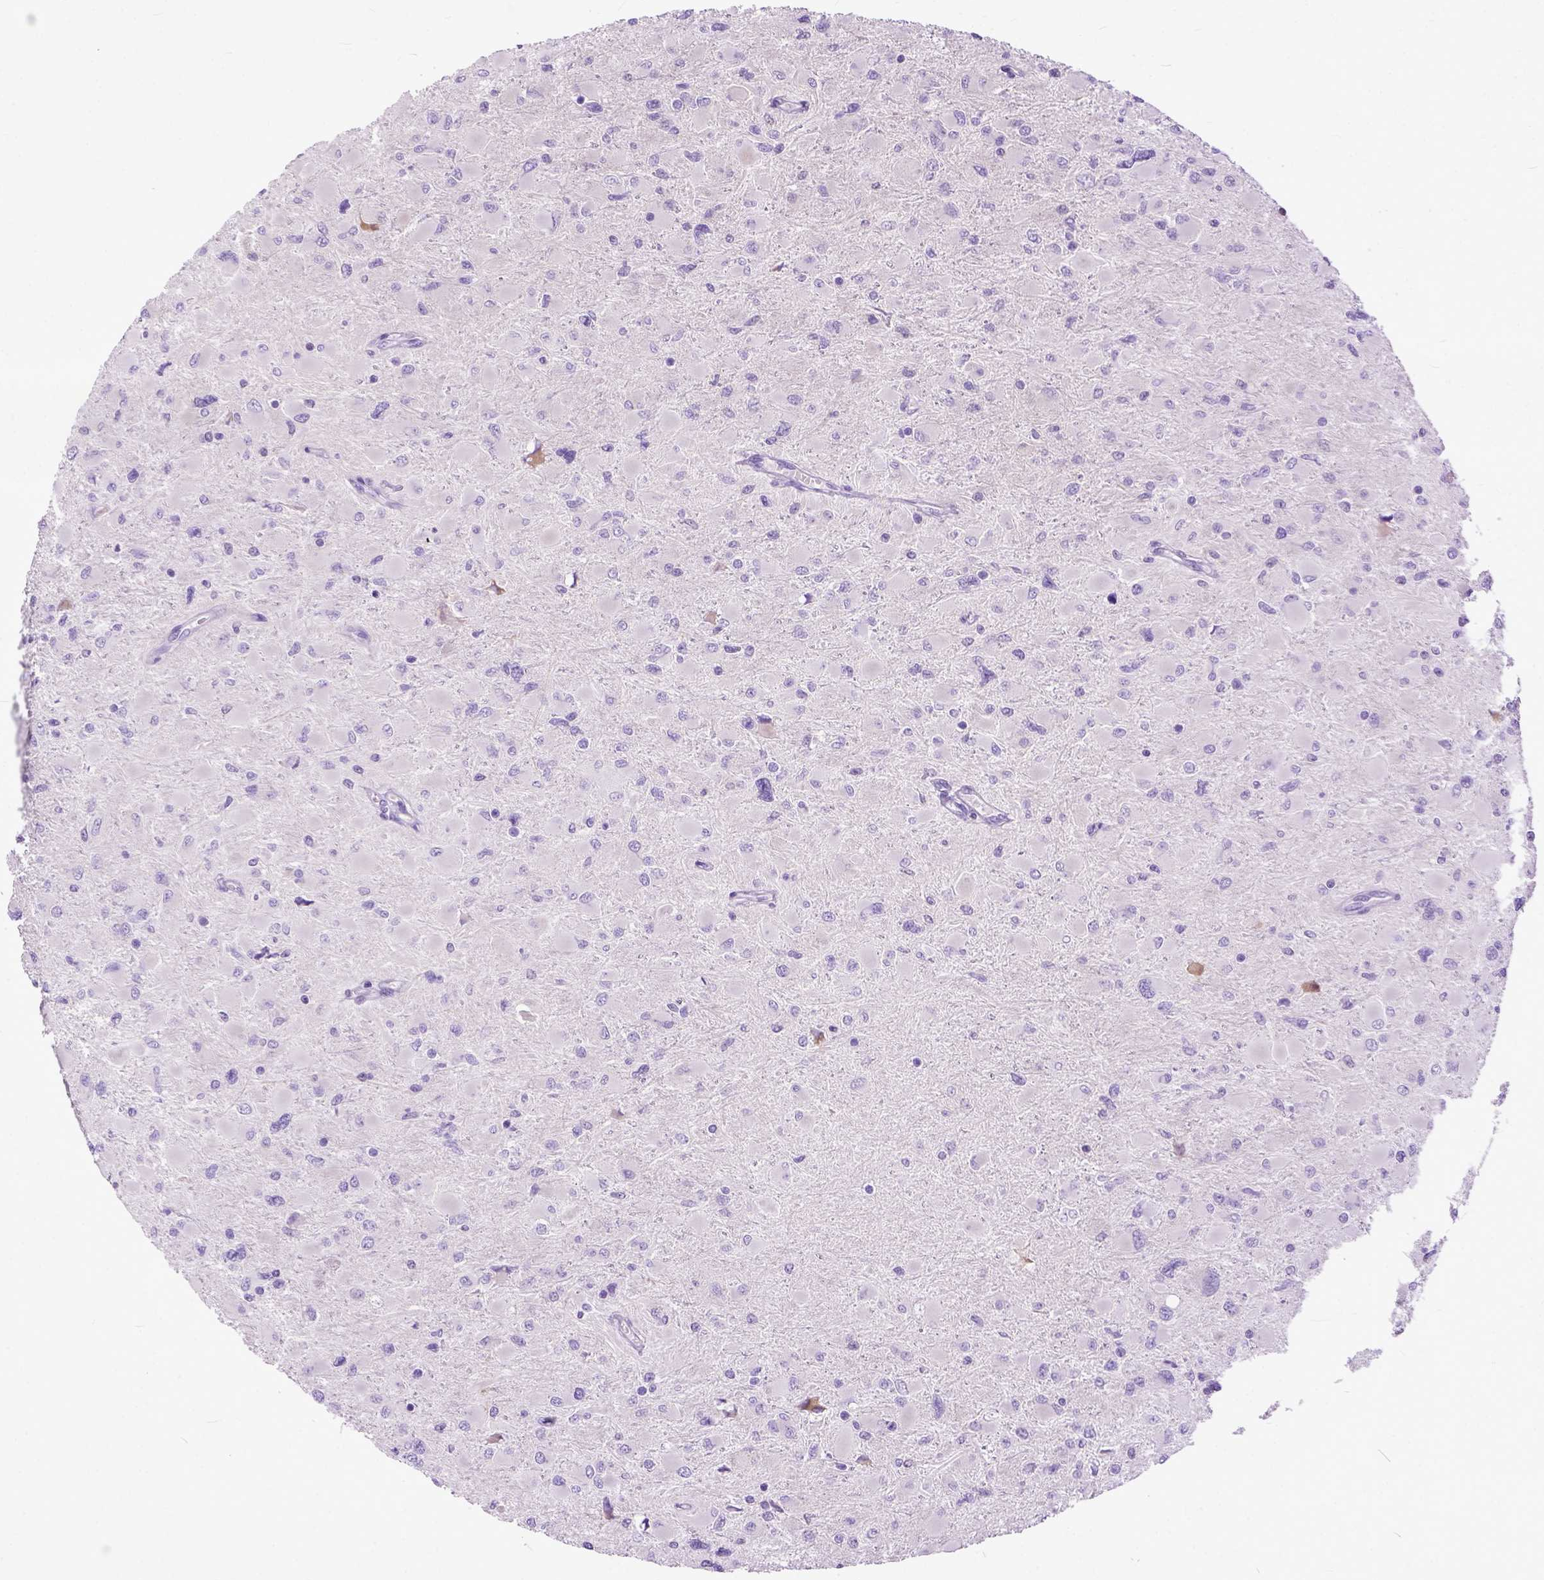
{"staining": {"intensity": "negative", "quantity": "none", "location": "none"}, "tissue": "glioma", "cell_type": "Tumor cells", "image_type": "cancer", "snomed": [{"axis": "morphology", "description": "Glioma, malignant, High grade"}, {"axis": "topography", "description": "Cerebral cortex"}], "caption": "Tumor cells are negative for brown protein staining in malignant high-grade glioma.", "gene": "CRB1", "patient": {"sex": "female", "age": 36}}